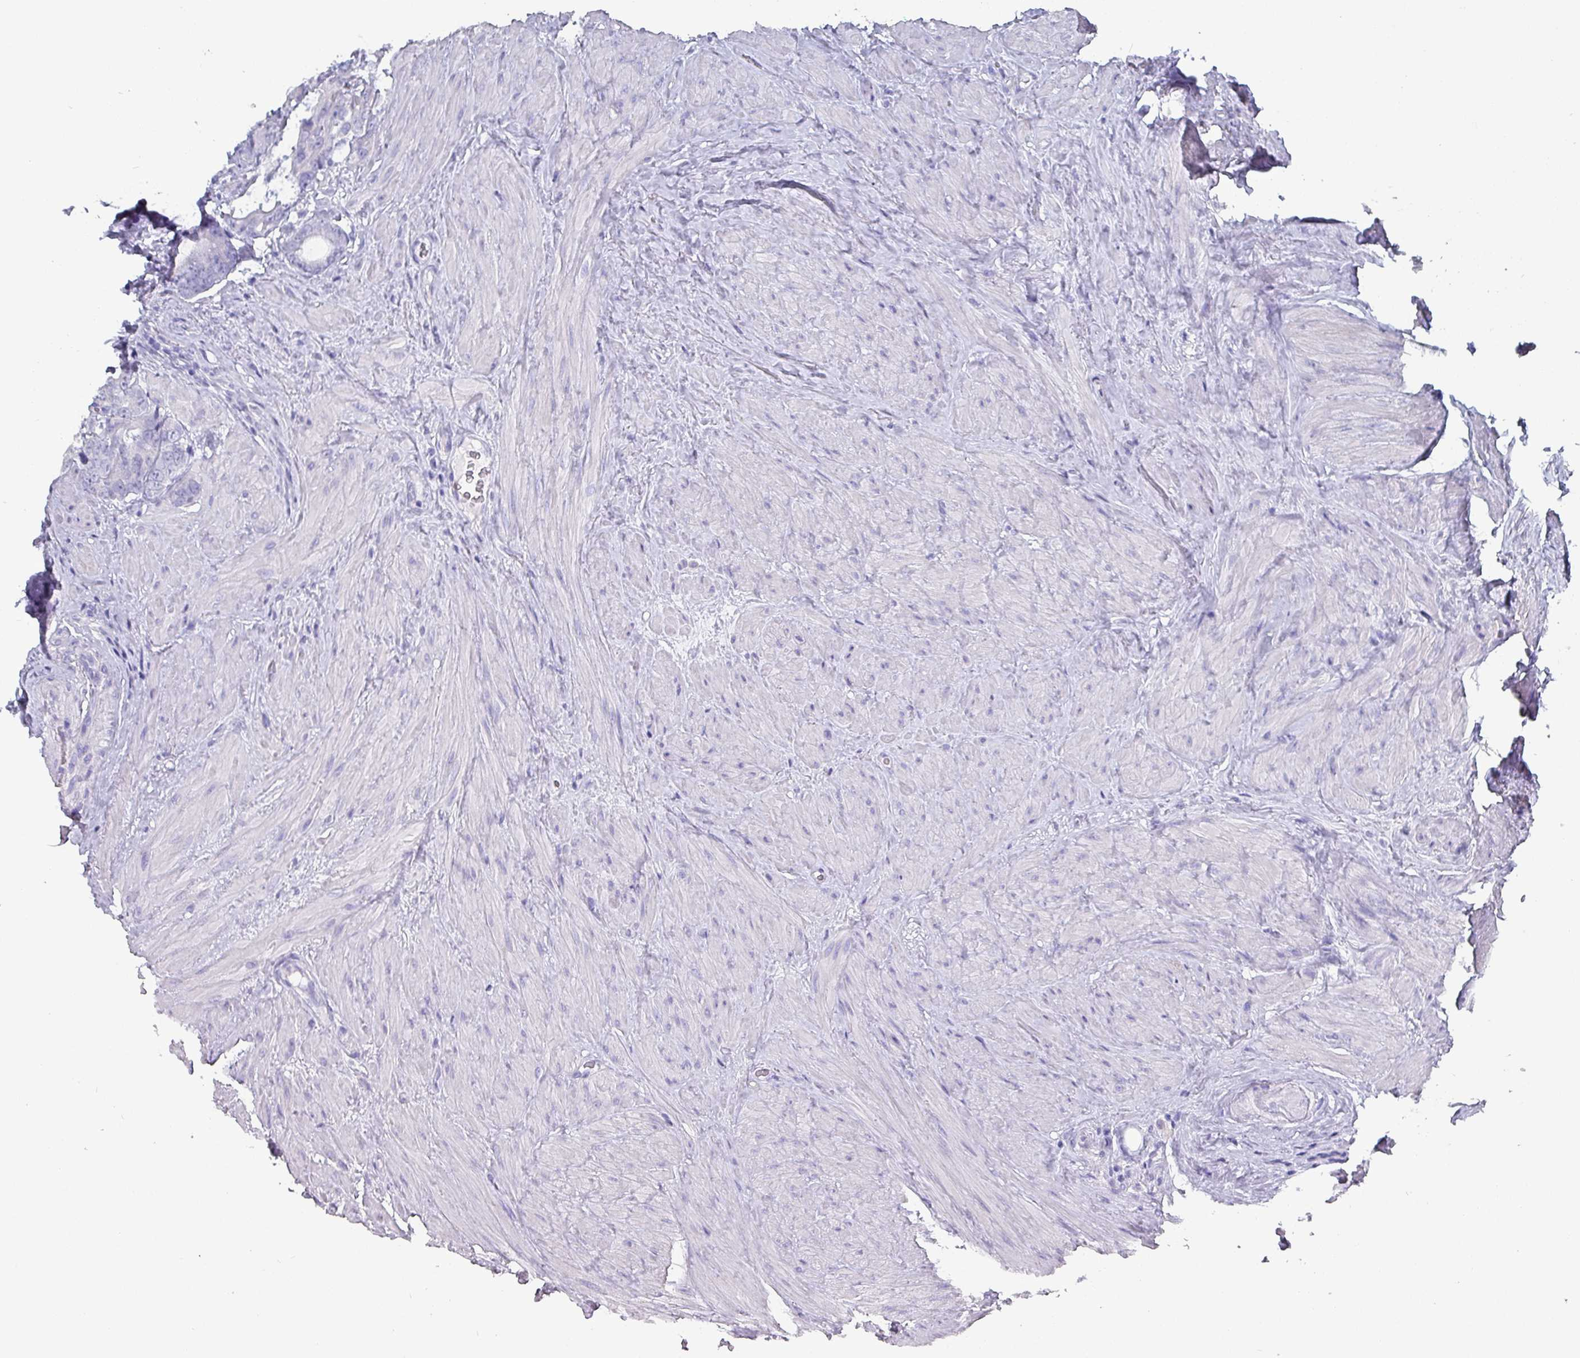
{"staining": {"intensity": "negative", "quantity": "none", "location": "none"}, "tissue": "prostate cancer", "cell_type": "Tumor cells", "image_type": "cancer", "snomed": [{"axis": "morphology", "description": "Adenocarcinoma, Low grade"}, {"axis": "topography", "description": "Prostate"}], "caption": "Protein analysis of prostate adenocarcinoma (low-grade) exhibits no significant positivity in tumor cells.", "gene": "INS-IGF2", "patient": {"sex": "male", "age": 71}}